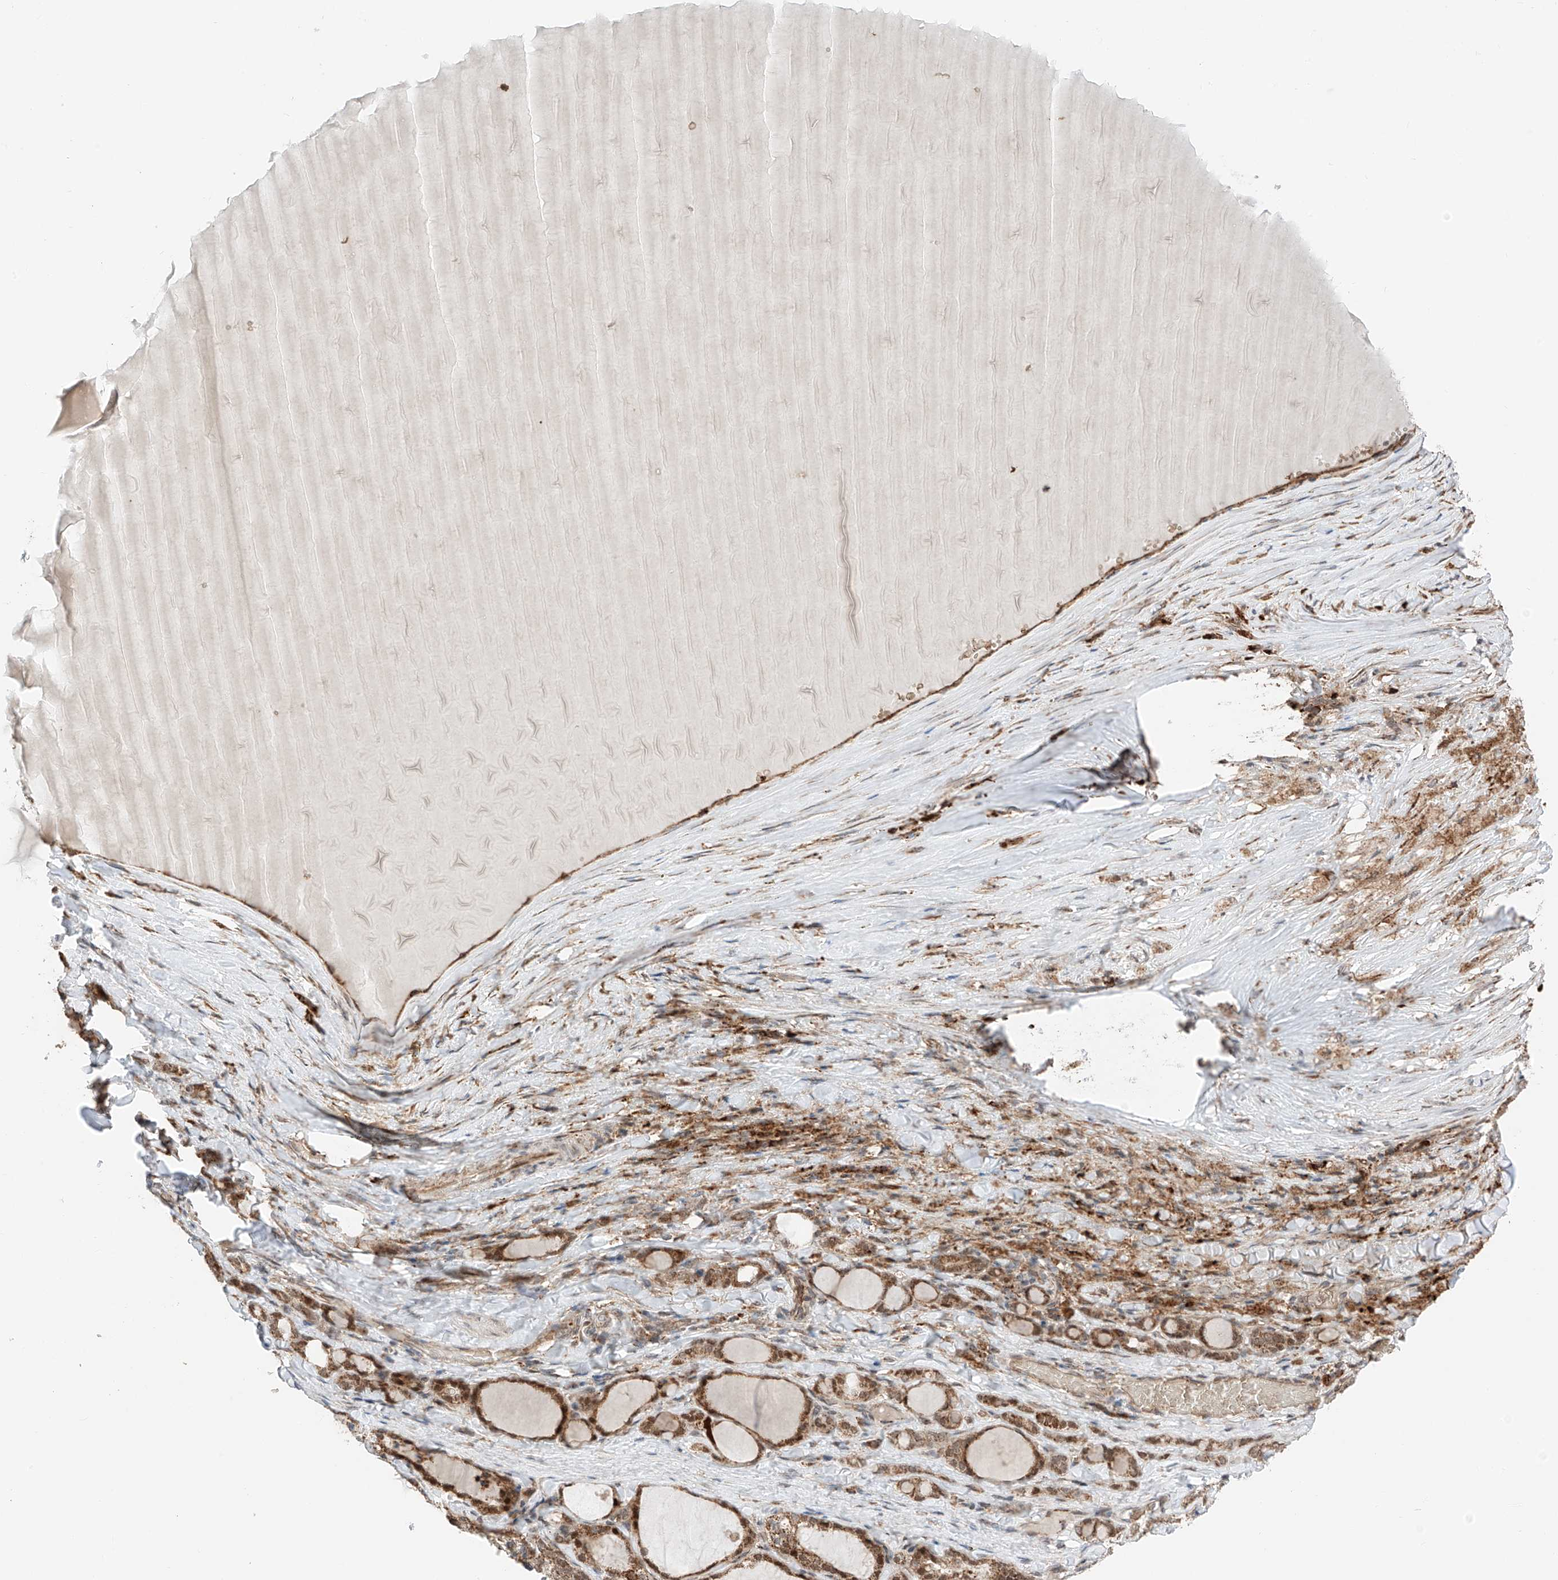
{"staining": {"intensity": "strong", "quantity": ">75%", "location": "cytoplasmic/membranous,nuclear"}, "tissue": "thyroid gland", "cell_type": "Glandular cells", "image_type": "normal", "snomed": [{"axis": "morphology", "description": "Normal tissue, NOS"}, {"axis": "topography", "description": "Thyroid gland"}], "caption": "Protein staining by immunohistochemistry (IHC) displays strong cytoplasmic/membranous,nuclear expression in about >75% of glandular cells in normal thyroid gland.", "gene": "ZSCAN29", "patient": {"sex": "female", "age": 22}}